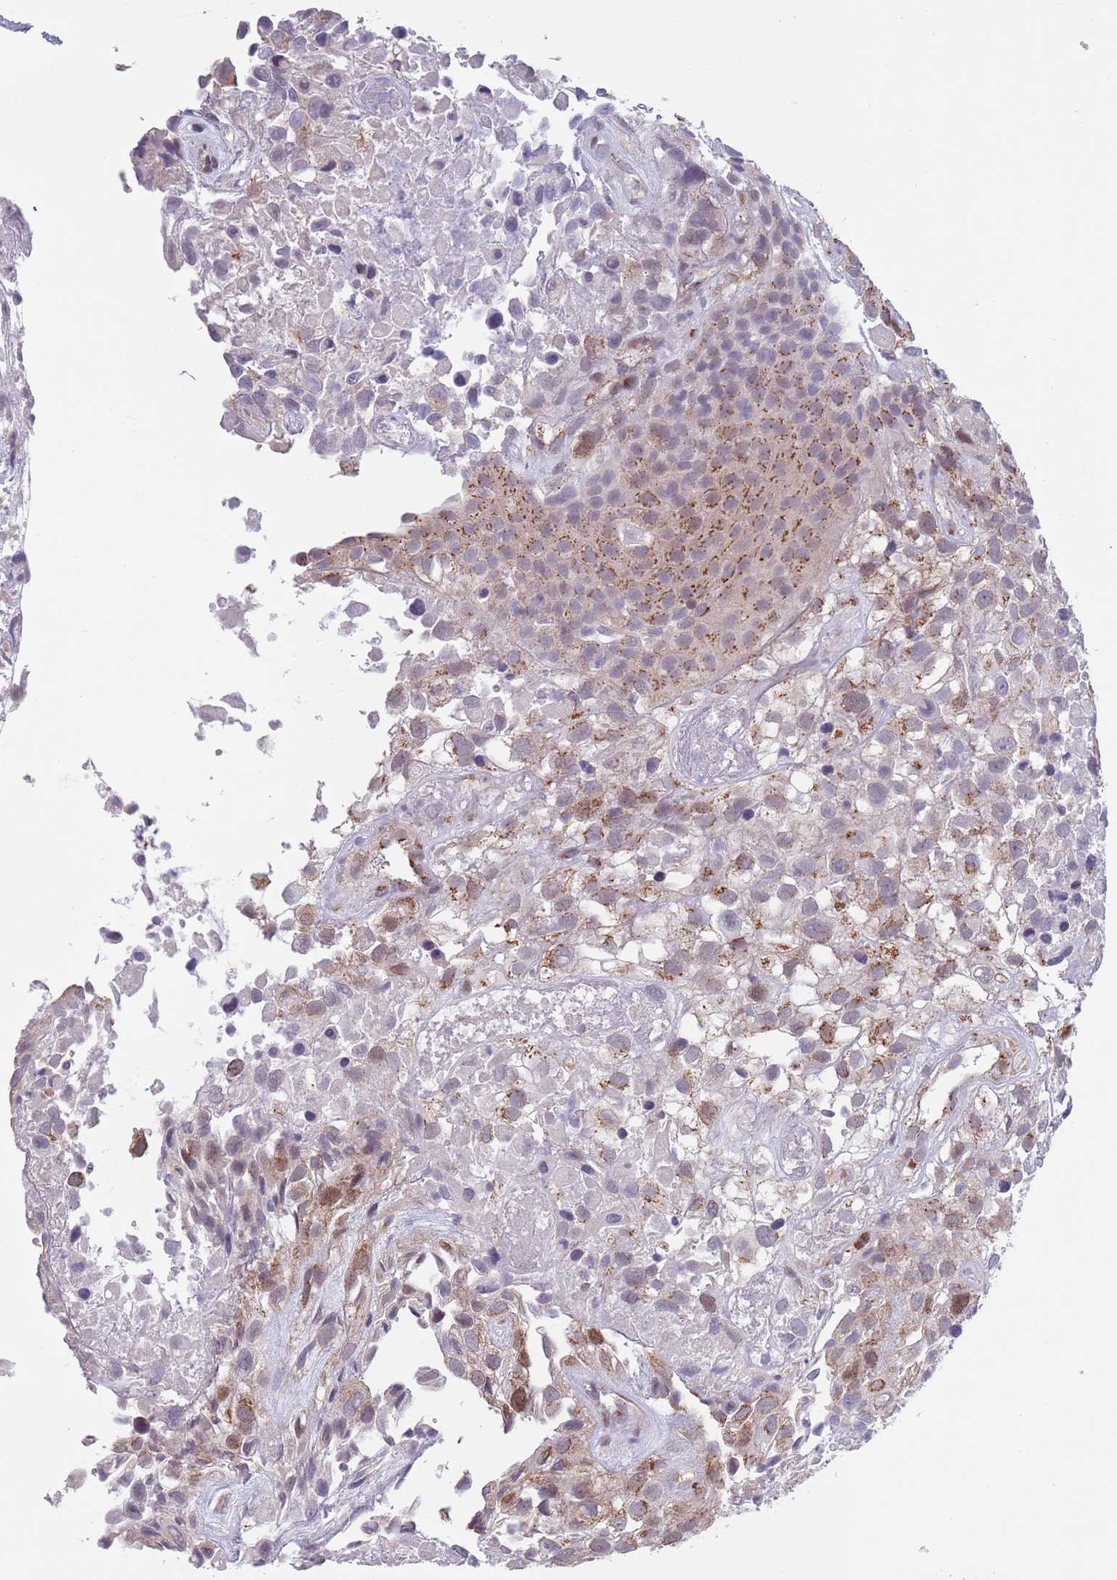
{"staining": {"intensity": "moderate", "quantity": "25%-75%", "location": "cytoplasmic/membranous"}, "tissue": "urothelial cancer", "cell_type": "Tumor cells", "image_type": "cancer", "snomed": [{"axis": "morphology", "description": "Urothelial carcinoma, High grade"}, {"axis": "topography", "description": "Urinary bladder"}], "caption": "DAB immunohistochemical staining of human urothelial cancer reveals moderate cytoplasmic/membranous protein staining in about 25%-75% of tumor cells. (Stains: DAB in brown, nuclei in blue, Microscopy: brightfield microscopy at high magnification).", "gene": "ZKSCAN2", "patient": {"sex": "male", "age": 56}}